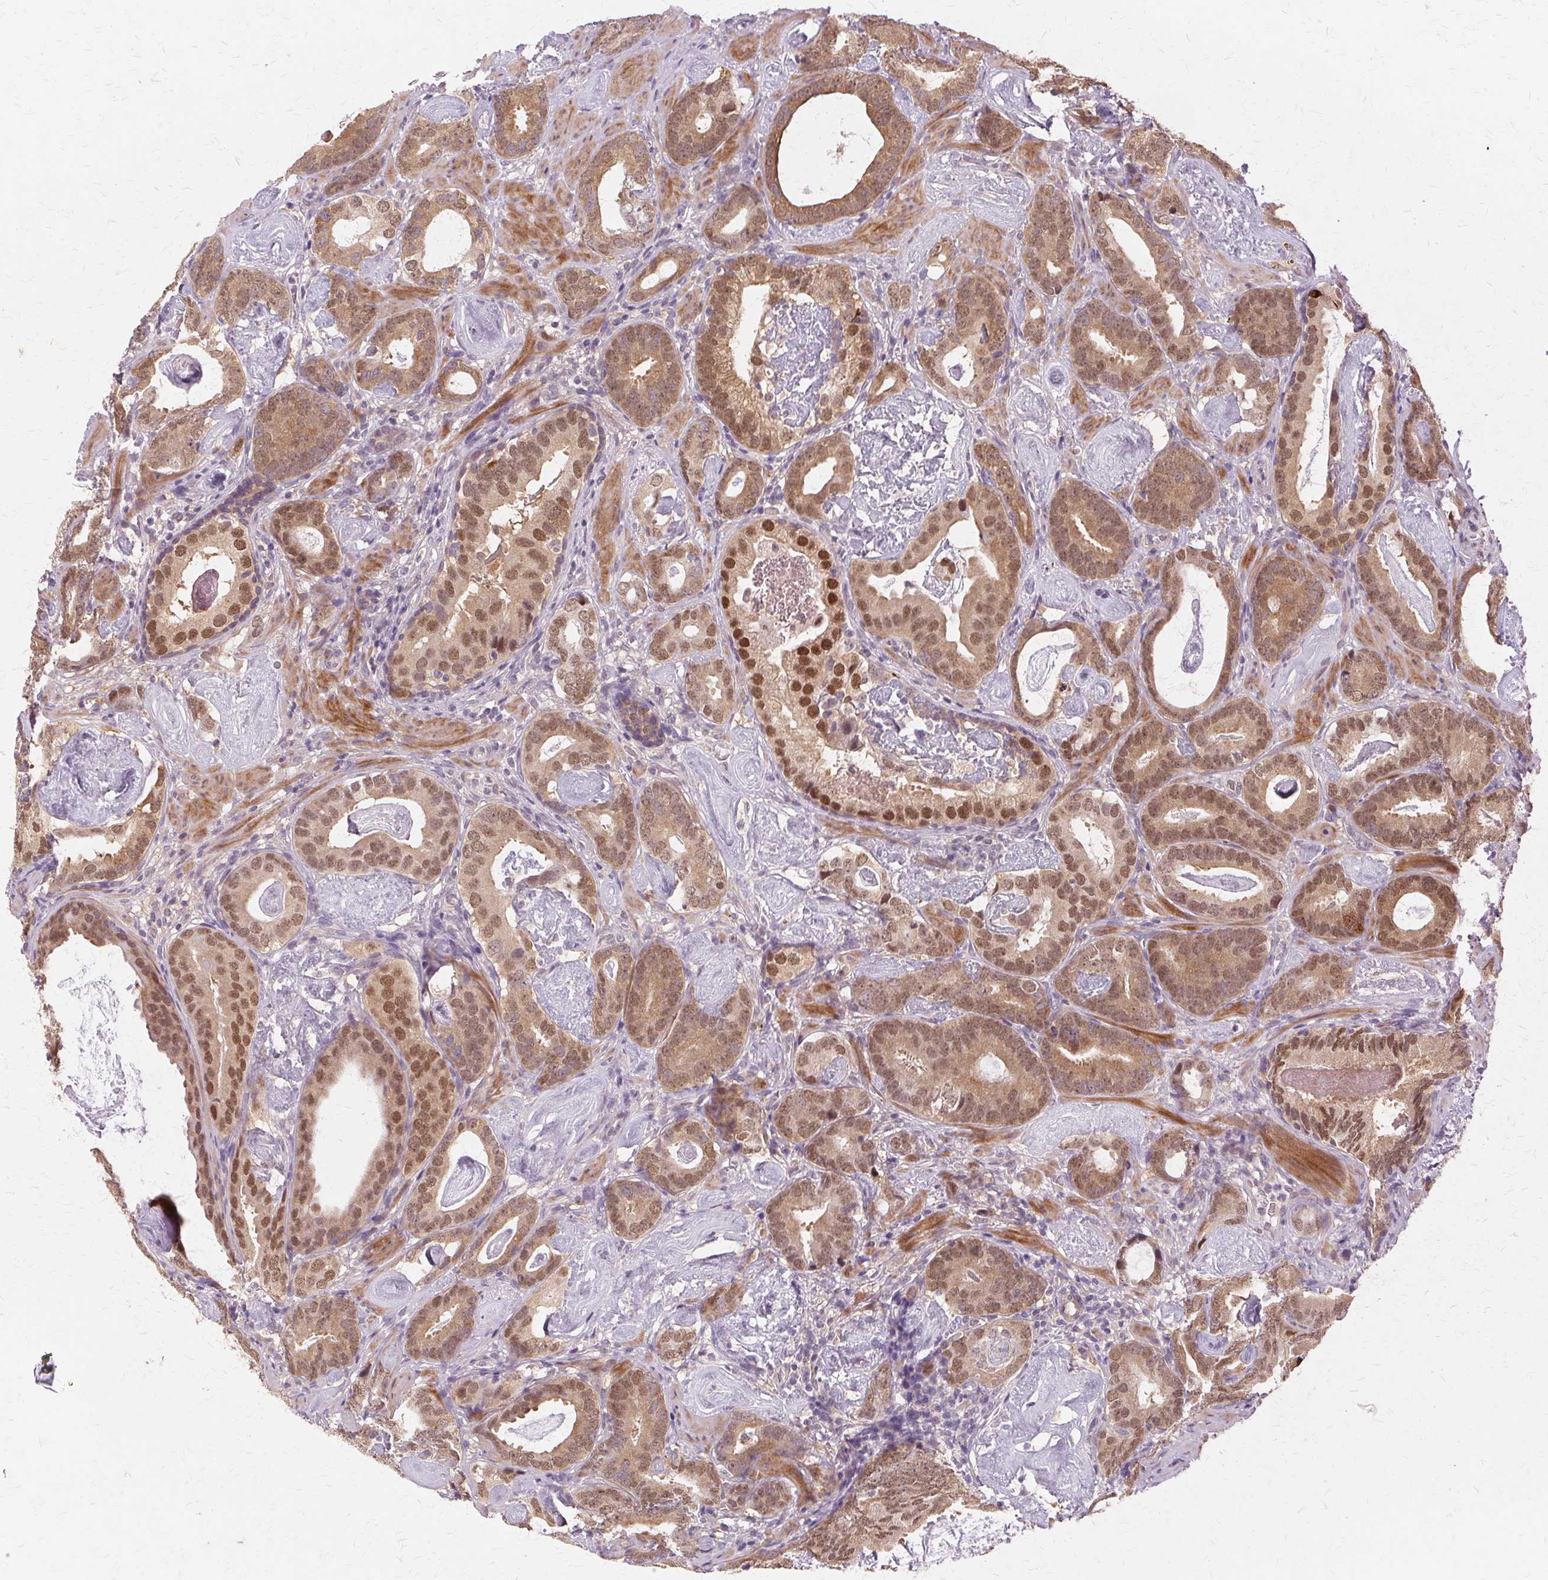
{"staining": {"intensity": "moderate", "quantity": ">75%", "location": "cytoplasmic/membranous,nuclear"}, "tissue": "prostate cancer", "cell_type": "Tumor cells", "image_type": "cancer", "snomed": [{"axis": "morphology", "description": "Adenocarcinoma, Low grade"}, {"axis": "topography", "description": "Prostate and seminal vesicle, NOS"}], "caption": "Protein analysis of adenocarcinoma (low-grade) (prostate) tissue demonstrates moderate cytoplasmic/membranous and nuclear expression in approximately >75% of tumor cells.", "gene": "PRMT5", "patient": {"sex": "male", "age": 71}}